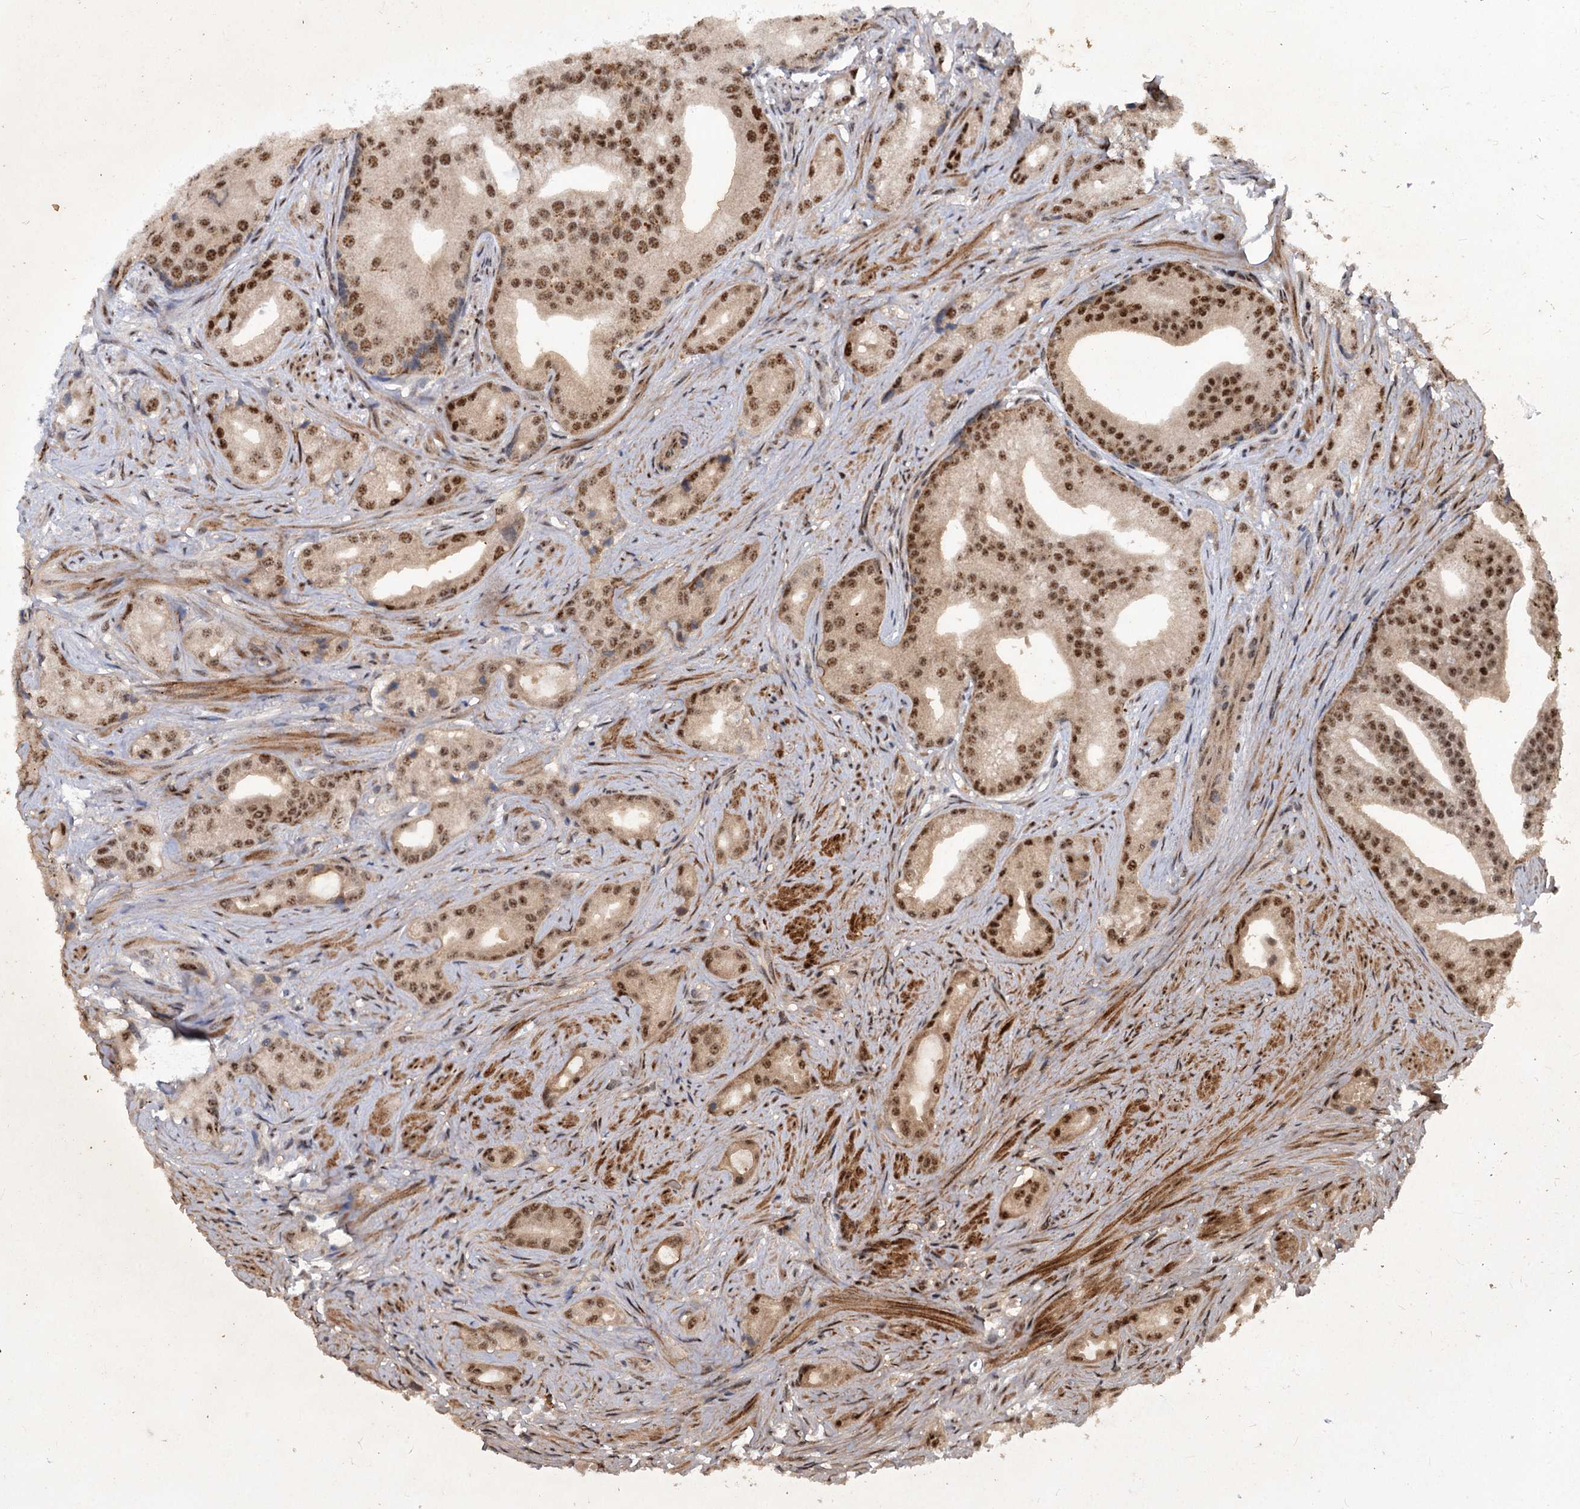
{"staining": {"intensity": "moderate", "quantity": ">75%", "location": "nuclear"}, "tissue": "prostate cancer", "cell_type": "Tumor cells", "image_type": "cancer", "snomed": [{"axis": "morphology", "description": "Adenocarcinoma, Low grade"}, {"axis": "topography", "description": "Prostate"}], "caption": "Tumor cells demonstrate medium levels of moderate nuclear expression in approximately >75% of cells in adenocarcinoma (low-grade) (prostate).", "gene": "PHF8", "patient": {"sex": "male", "age": 71}}